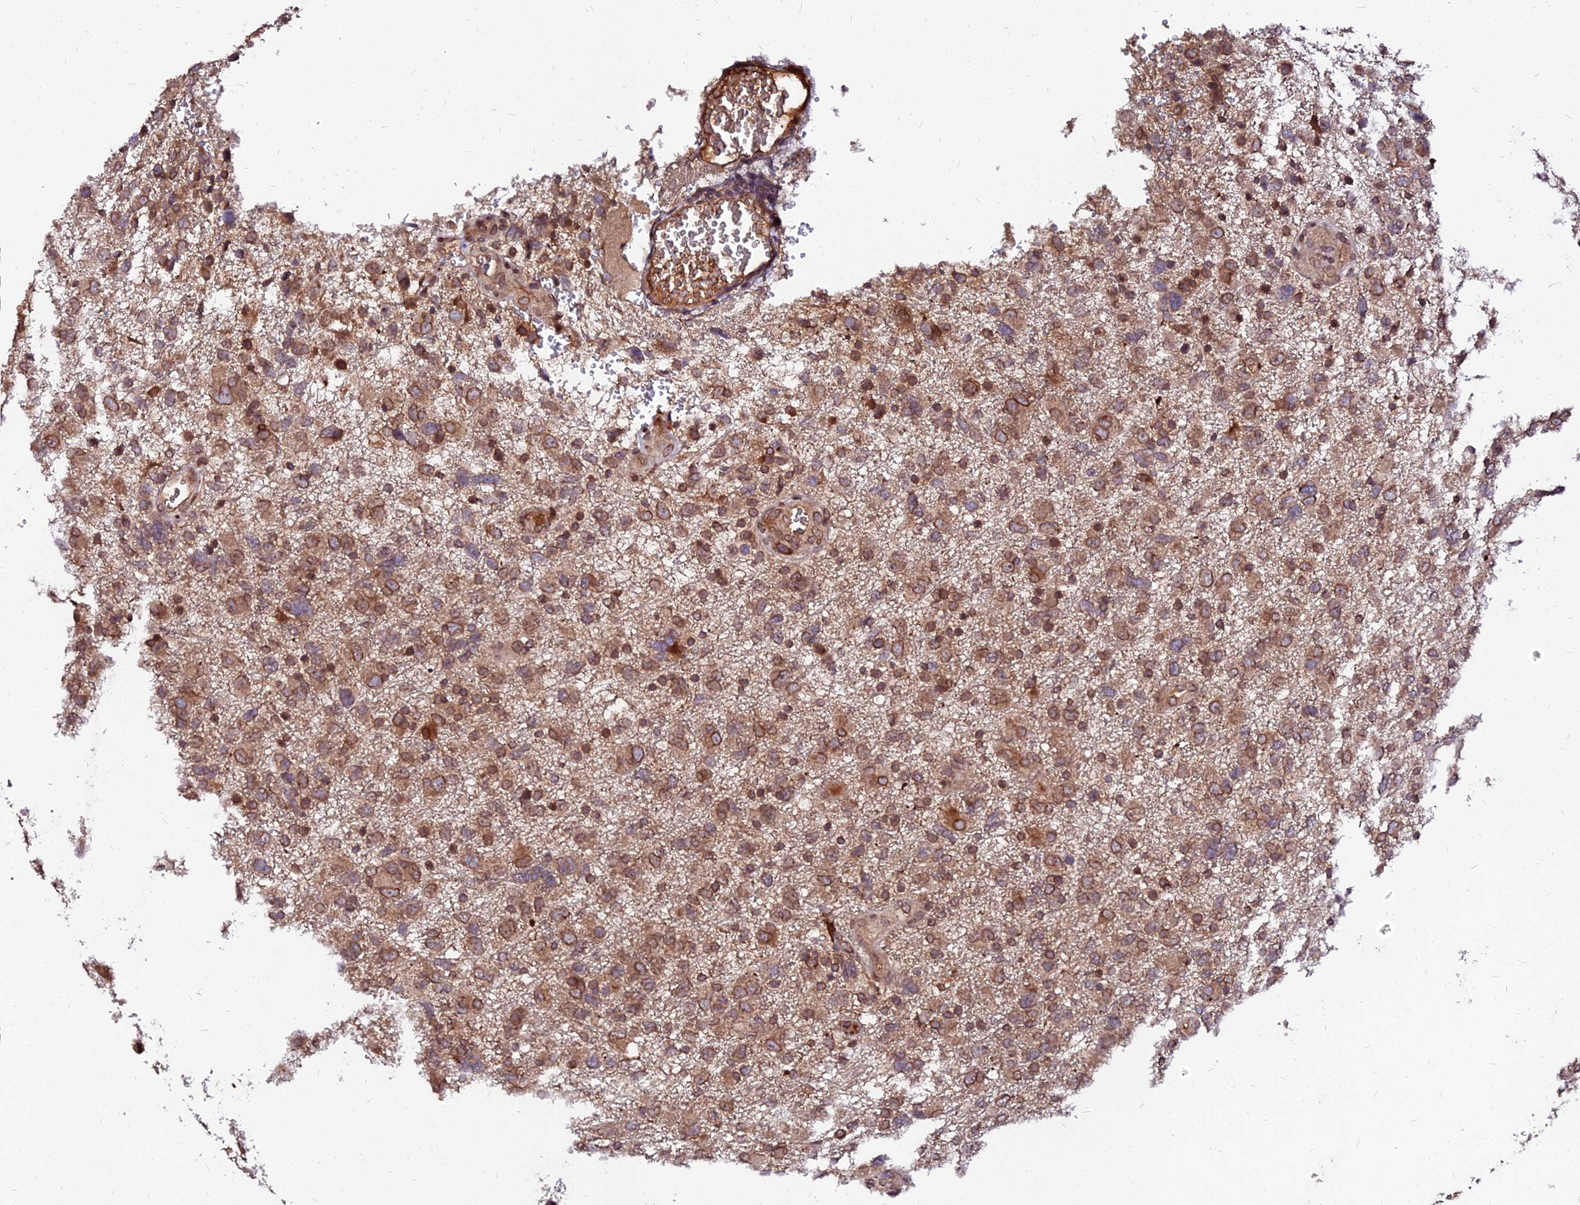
{"staining": {"intensity": "moderate", "quantity": ">75%", "location": "cytoplasmic/membranous"}, "tissue": "glioma", "cell_type": "Tumor cells", "image_type": "cancer", "snomed": [{"axis": "morphology", "description": "Glioma, malignant, High grade"}, {"axis": "topography", "description": "Brain"}], "caption": "DAB (3,3'-diaminobenzidine) immunohistochemical staining of human malignant glioma (high-grade) reveals moderate cytoplasmic/membranous protein positivity in approximately >75% of tumor cells. The staining was performed using DAB to visualize the protein expression in brown, while the nuclei were stained in blue with hematoxylin (Magnification: 20x).", "gene": "PDE4D", "patient": {"sex": "male", "age": 61}}